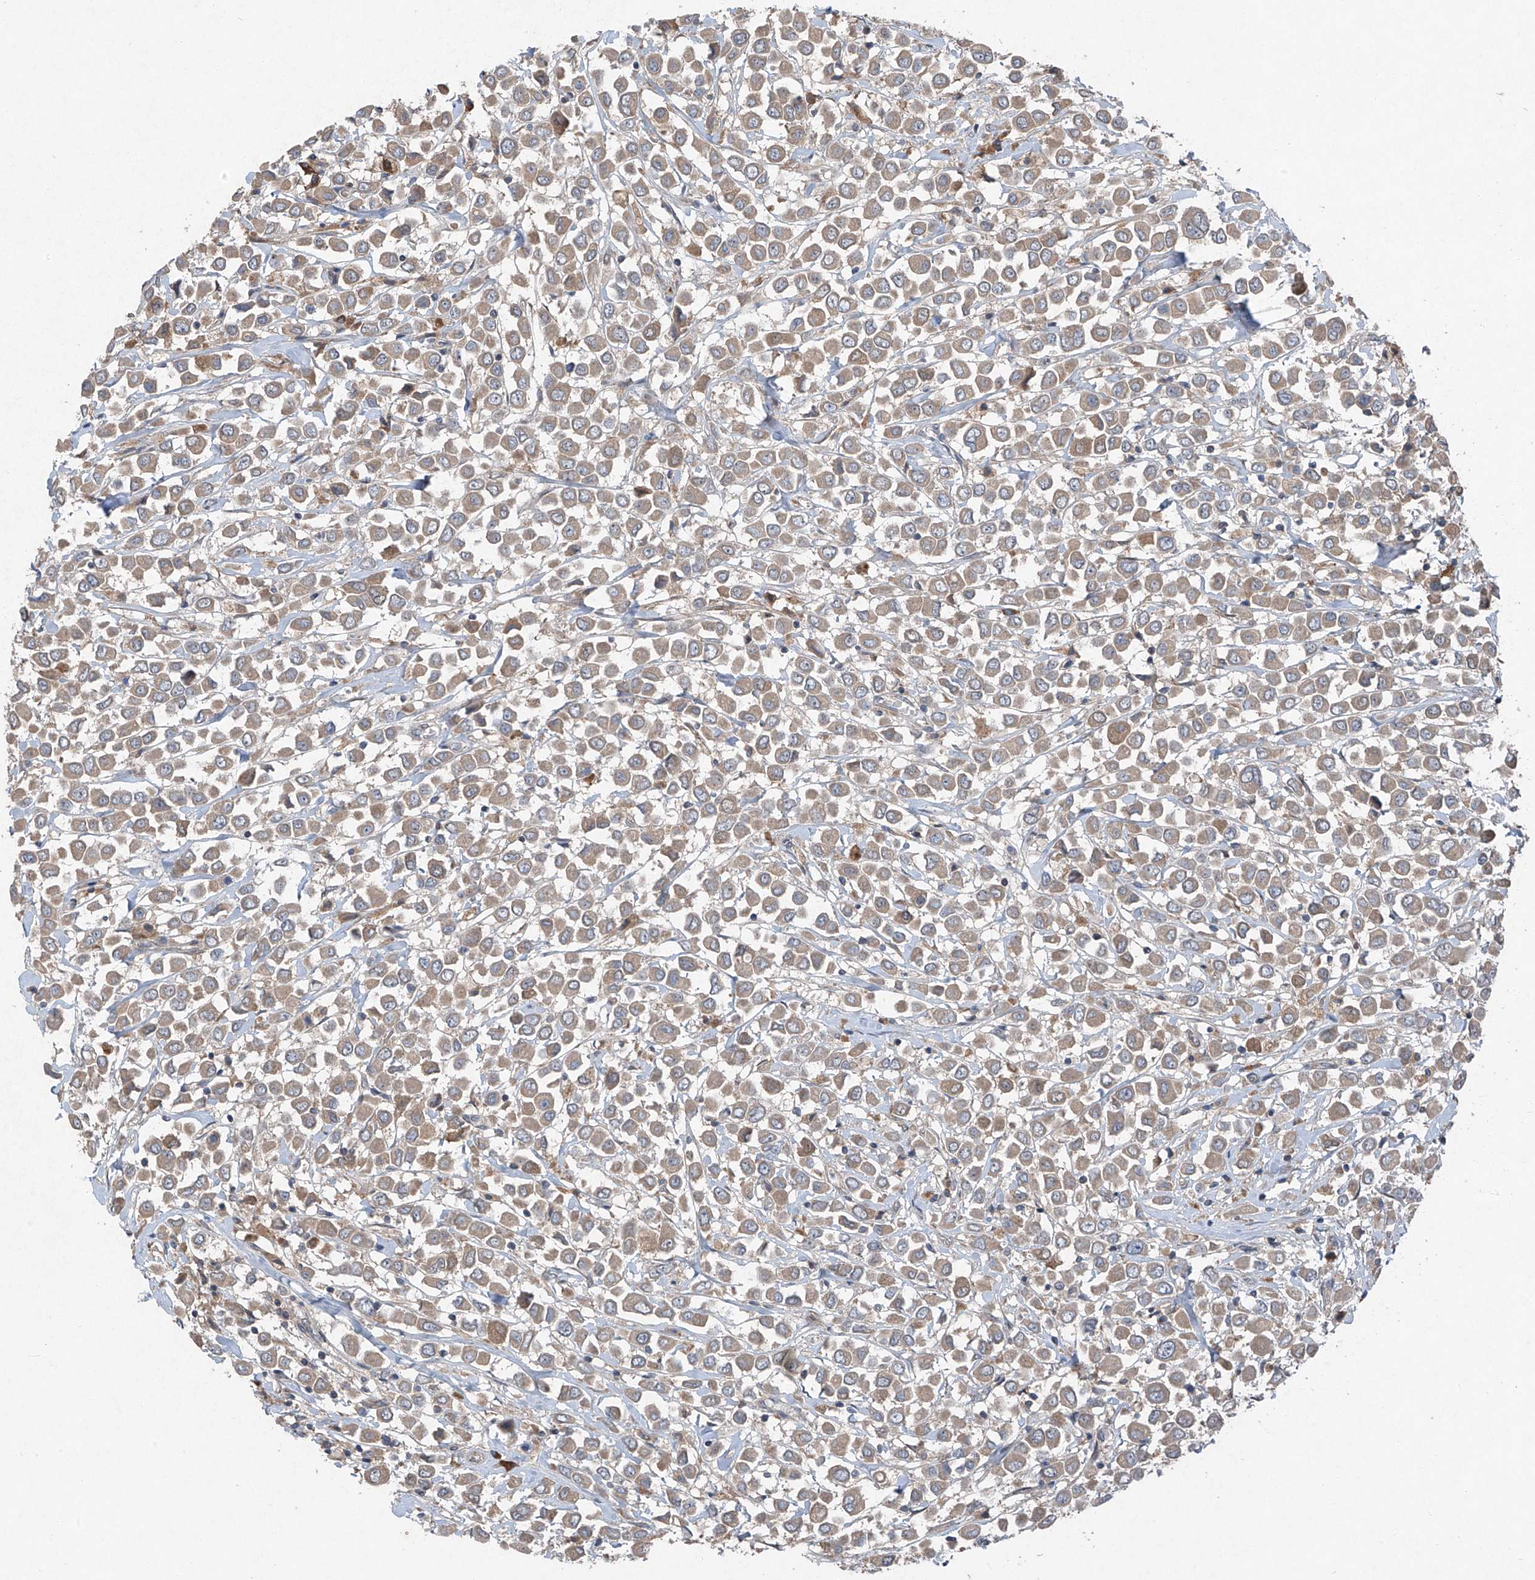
{"staining": {"intensity": "weak", "quantity": ">75%", "location": "cytoplasmic/membranous"}, "tissue": "breast cancer", "cell_type": "Tumor cells", "image_type": "cancer", "snomed": [{"axis": "morphology", "description": "Duct carcinoma"}, {"axis": "topography", "description": "Breast"}], "caption": "Immunohistochemical staining of breast cancer demonstrates low levels of weak cytoplasmic/membranous positivity in about >75% of tumor cells. Using DAB (3,3'-diaminobenzidine) (brown) and hematoxylin (blue) stains, captured at high magnification using brightfield microscopy.", "gene": "FOXRED2", "patient": {"sex": "female", "age": 61}}